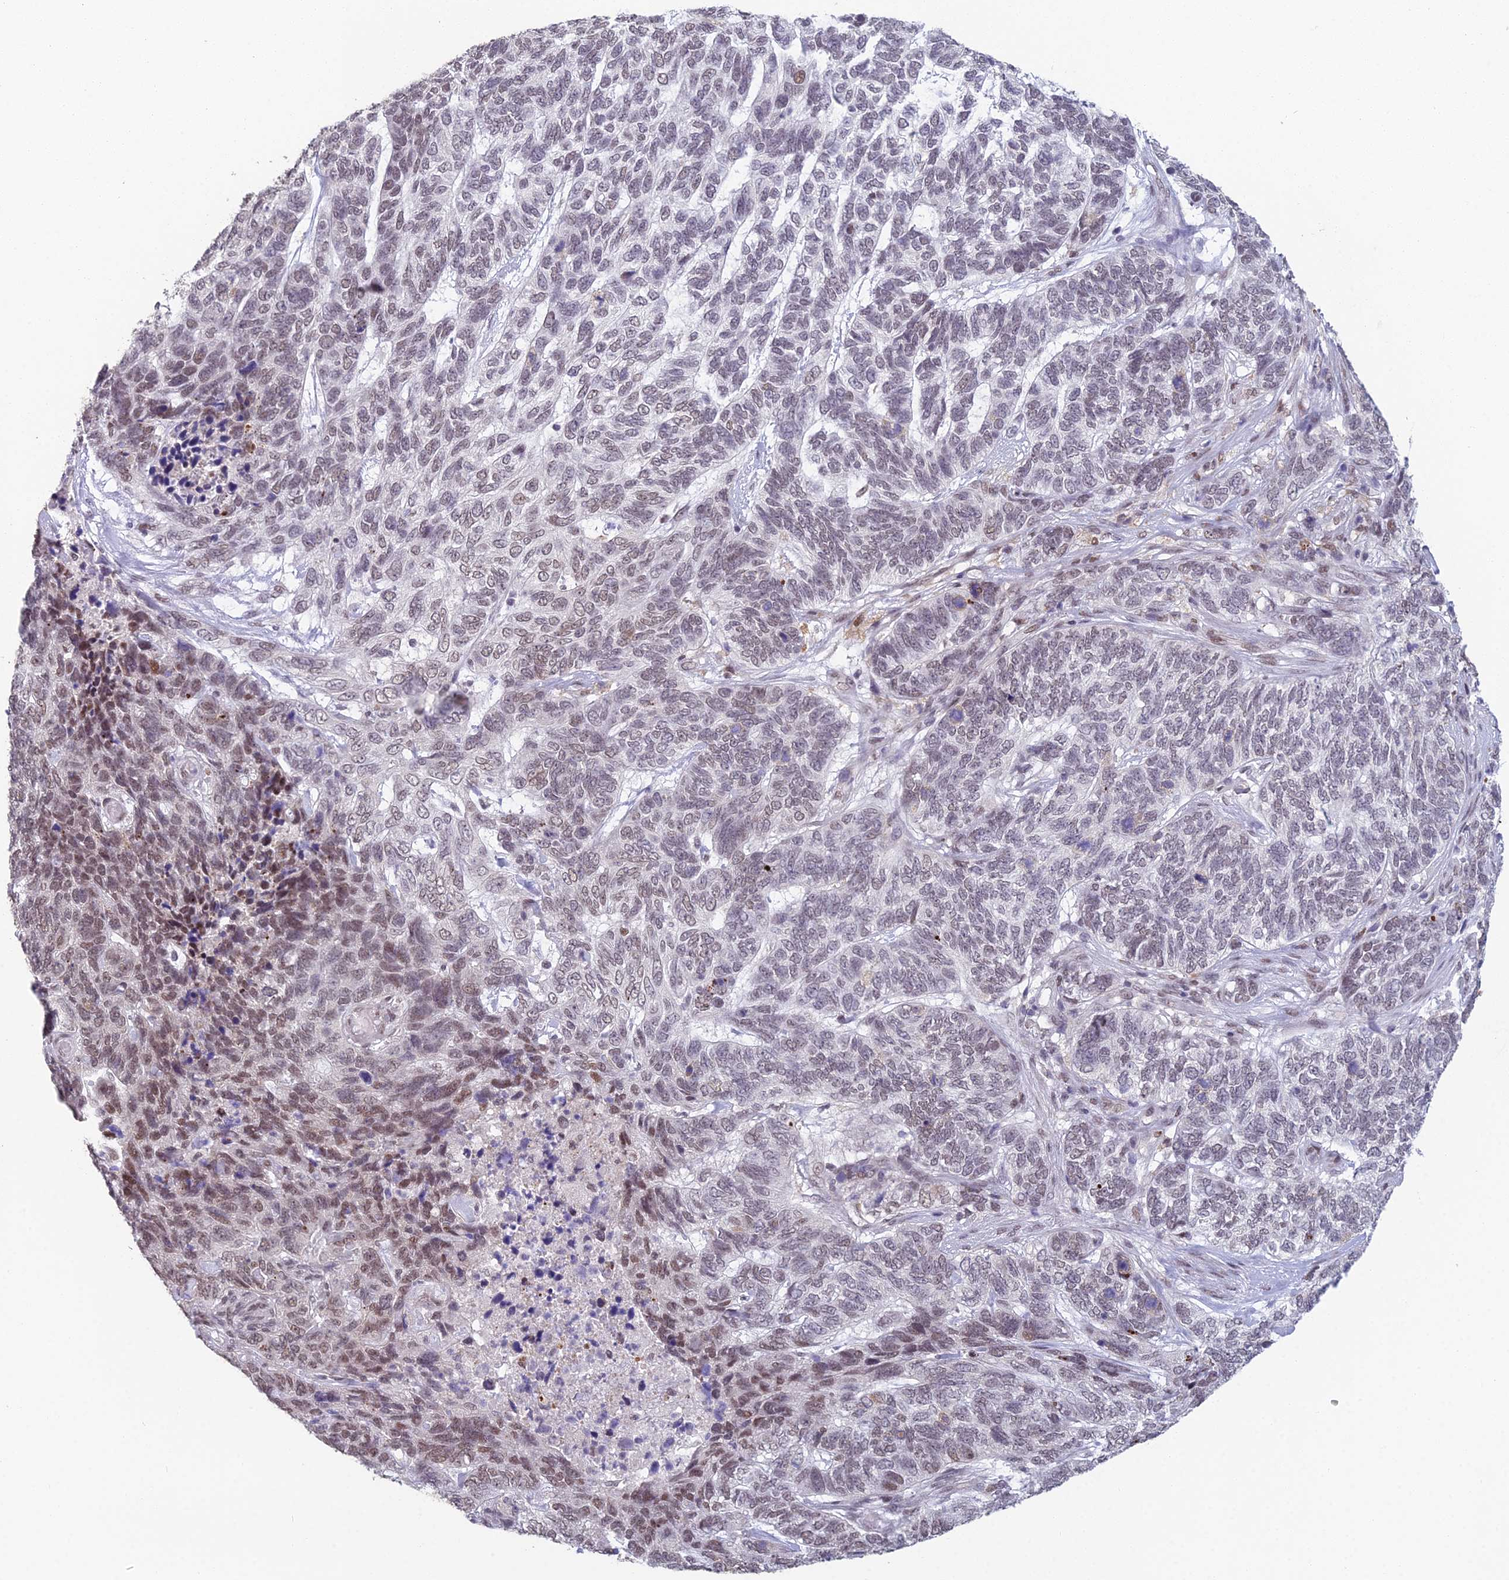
{"staining": {"intensity": "weak", "quantity": "25%-75%", "location": "nuclear"}, "tissue": "skin cancer", "cell_type": "Tumor cells", "image_type": "cancer", "snomed": [{"axis": "morphology", "description": "Basal cell carcinoma"}, {"axis": "topography", "description": "Skin"}], "caption": "Skin cancer was stained to show a protein in brown. There is low levels of weak nuclear positivity in approximately 25%-75% of tumor cells. (IHC, brightfield microscopy, high magnification).", "gene": "ABHD17A", "patient": {"sex": "female", "age": 65}}